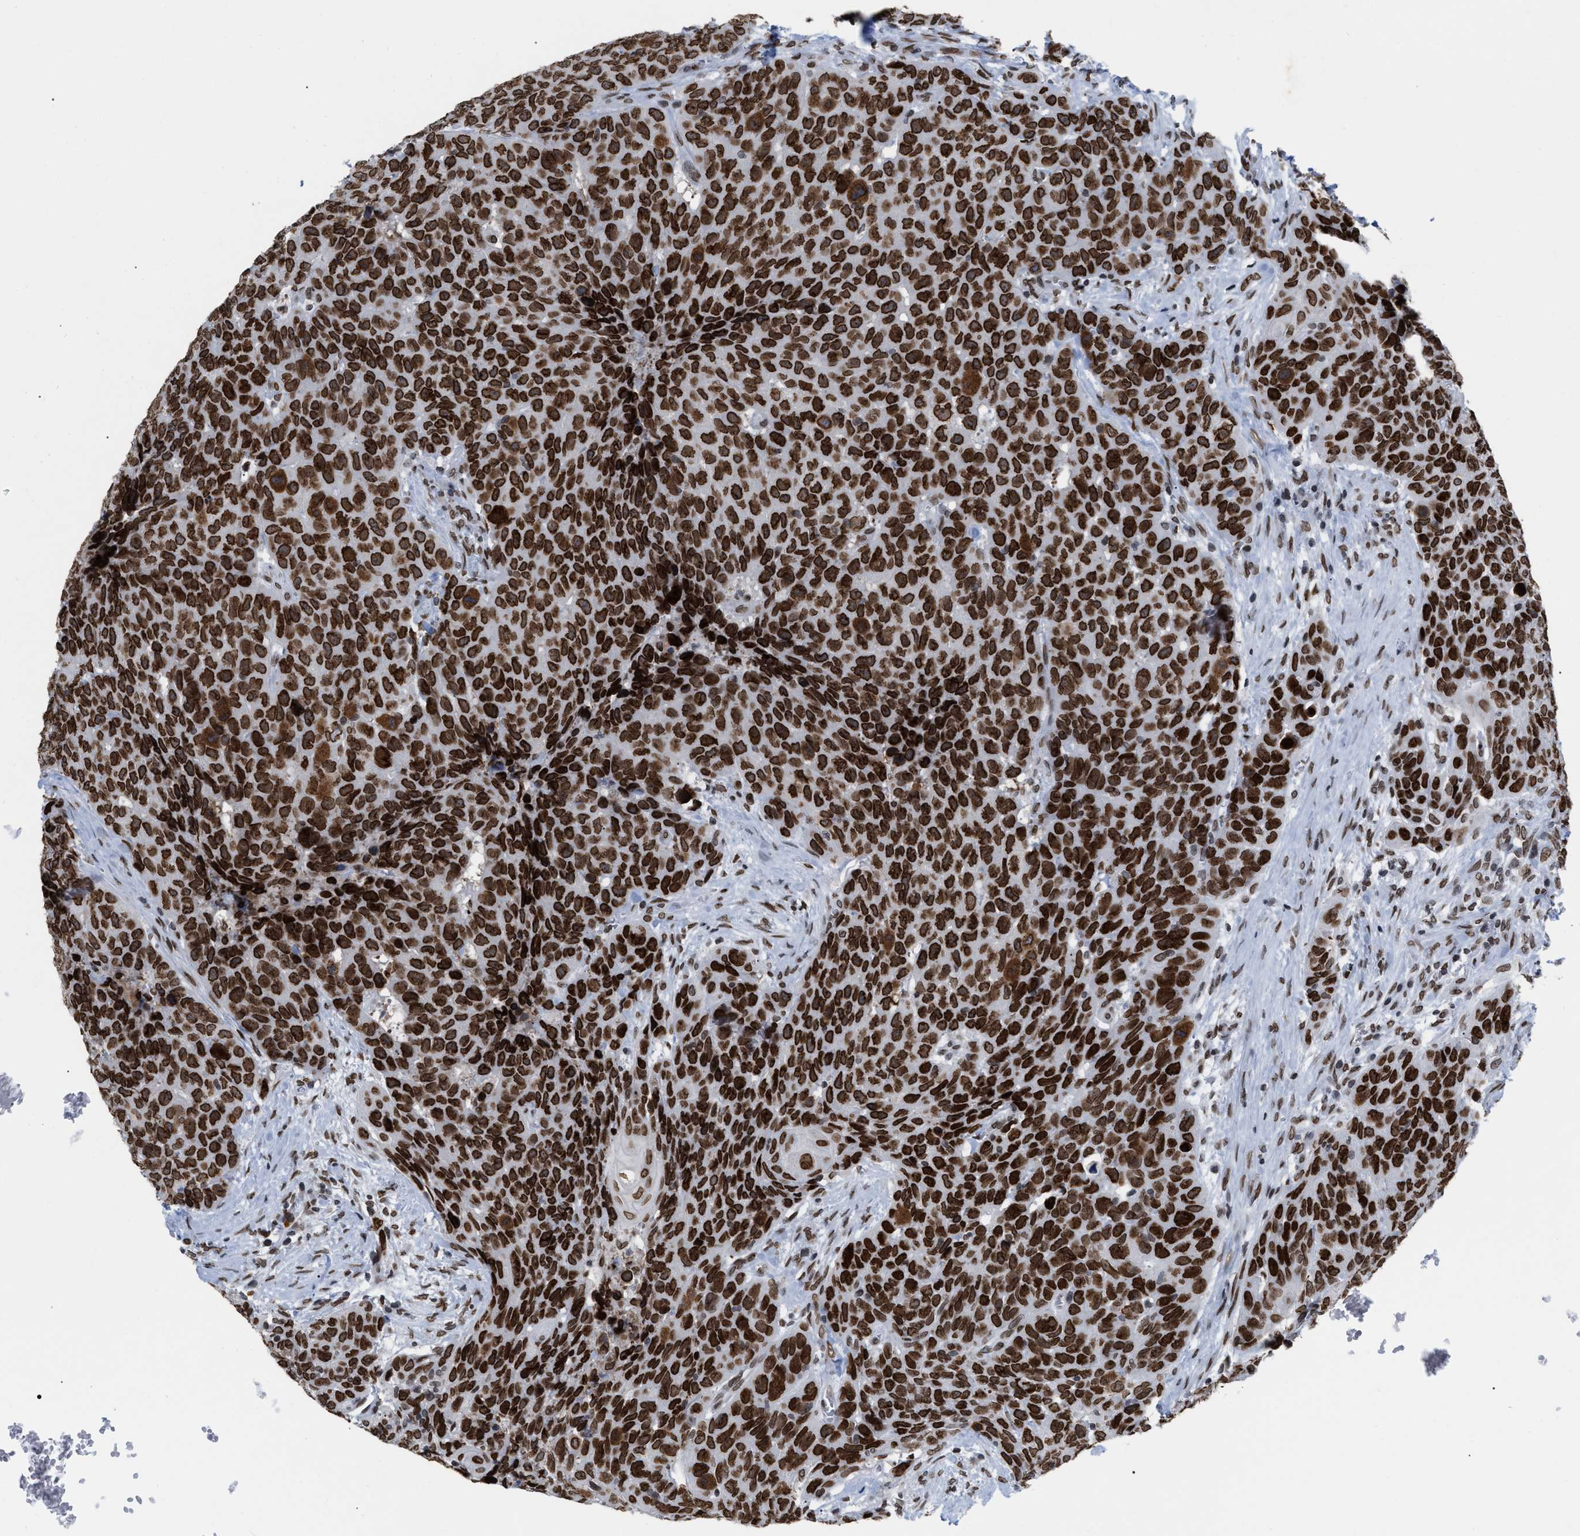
{"staining": {"intensity": "strong", "quantity": ">75%", "location": "cytoplasmic/membranous,nuclear"}, "tissue": "head and neck cancer", "cell_type": "Tumor cells", "image_type": "cancer", "snomed": [{"axis": "morphology", "description": "Squamous cell carcinoma, NOS"}, {"axis": "topography", "description": "Head-Neck"}], "caption": "Strong cytoplasmic/membranous and nuclear protein positivity is seen in approximately >75% of tumor cells in squamous cell carcinoma (head and neck).", "gene": "TPR", "patient": {"sex": "male", "age": 66}}